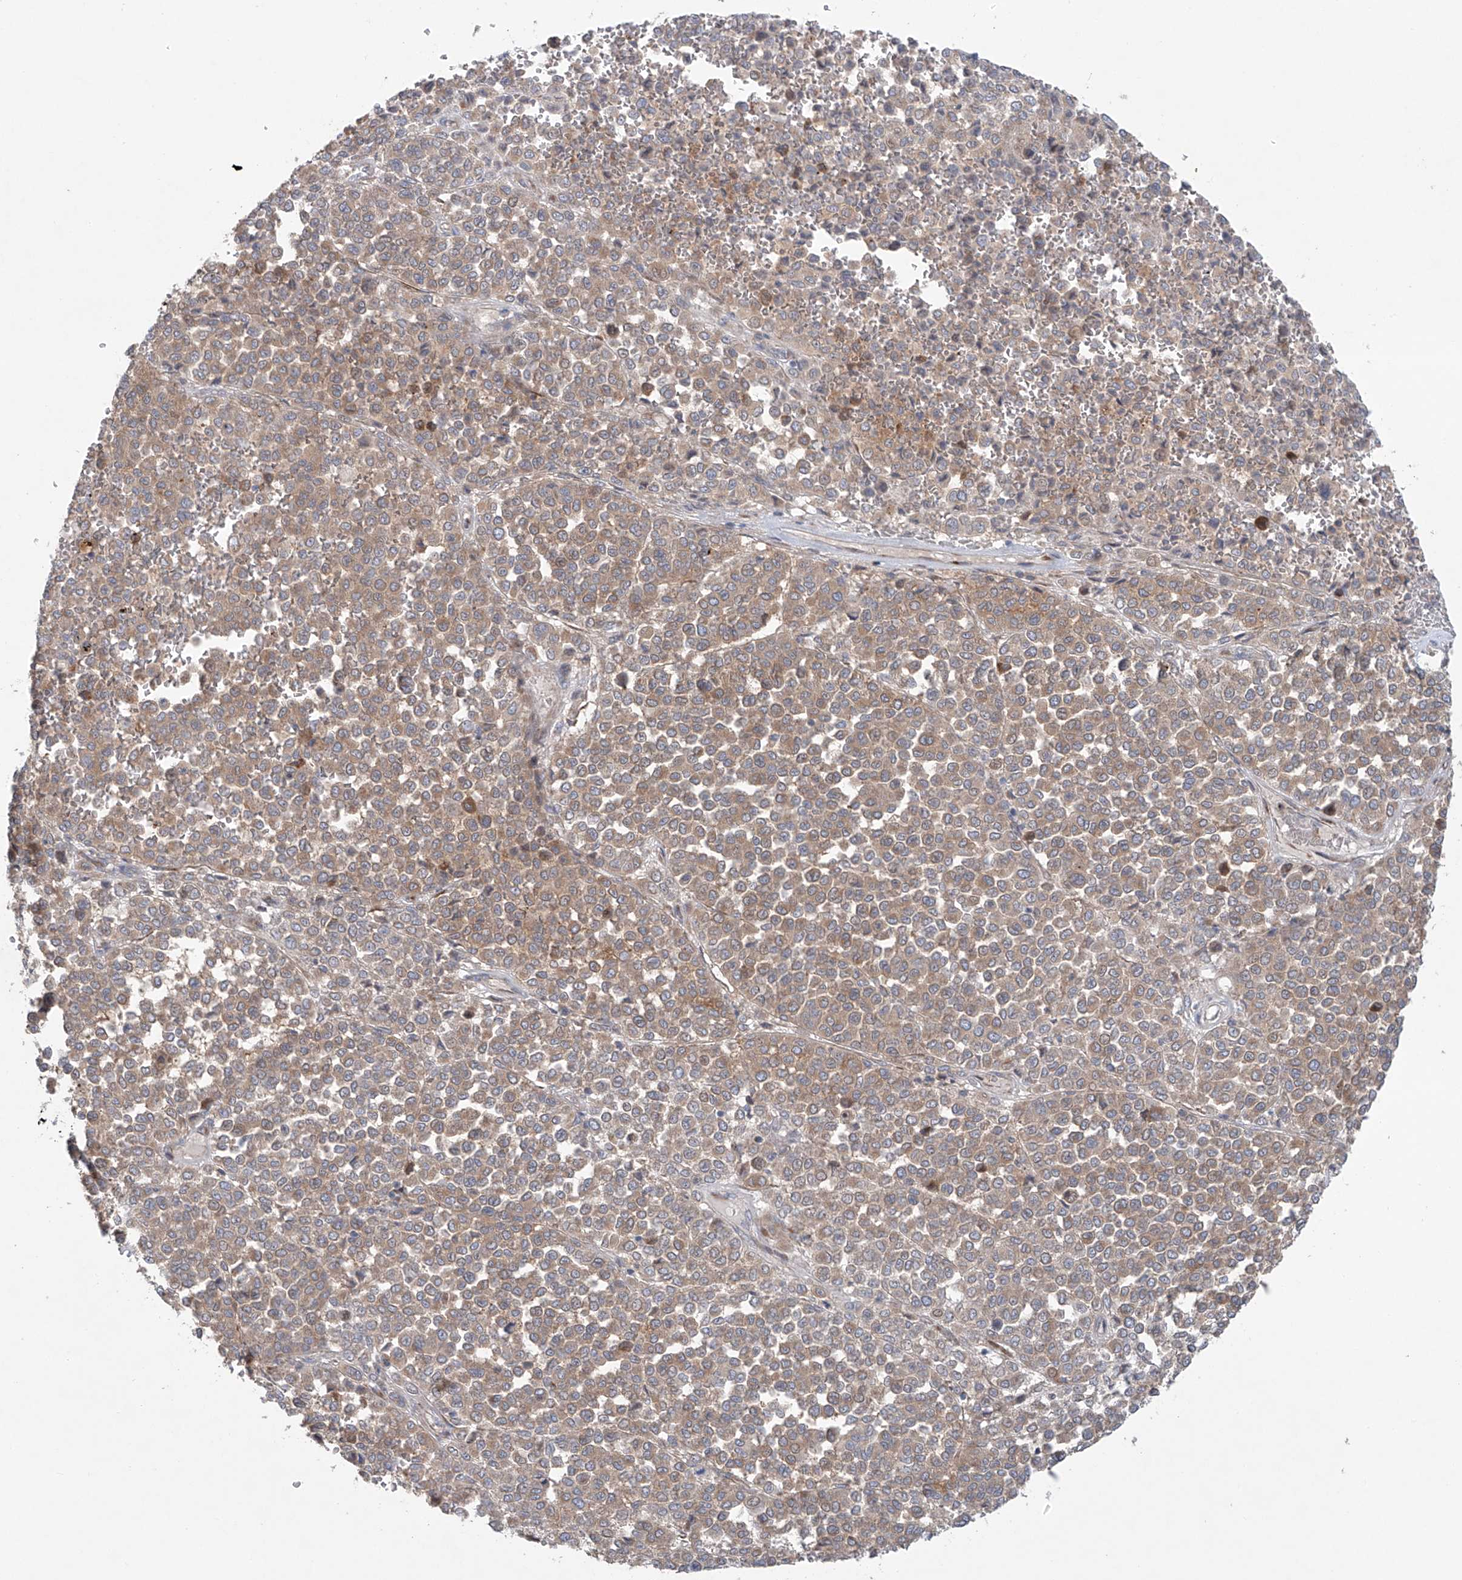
{"staining": {"intensity": "moderate", "quantity": ">75%", "location": "cytoplasmic/membranous"}, "tissue": "melanoma", "cell_type": "Tumor cells", "image_type": "cancer", "snomed": [{"axis": "morphology", "description": "Malignant melanoma, Metastatic site"}, {"axis": "topography", "description": "Pancreas"}], "caption": "Tumor cells reveal moderate cytoplasmic/membranous staining in about >75% of cells in malignant melanoma (metastatic site). (DAB (3,3'-diaminobenzidine) IHC, brown staining for protein, blue staining for nuclei).", "gene": "KLC4", "patient": {"sex": "female", "age": 30}}